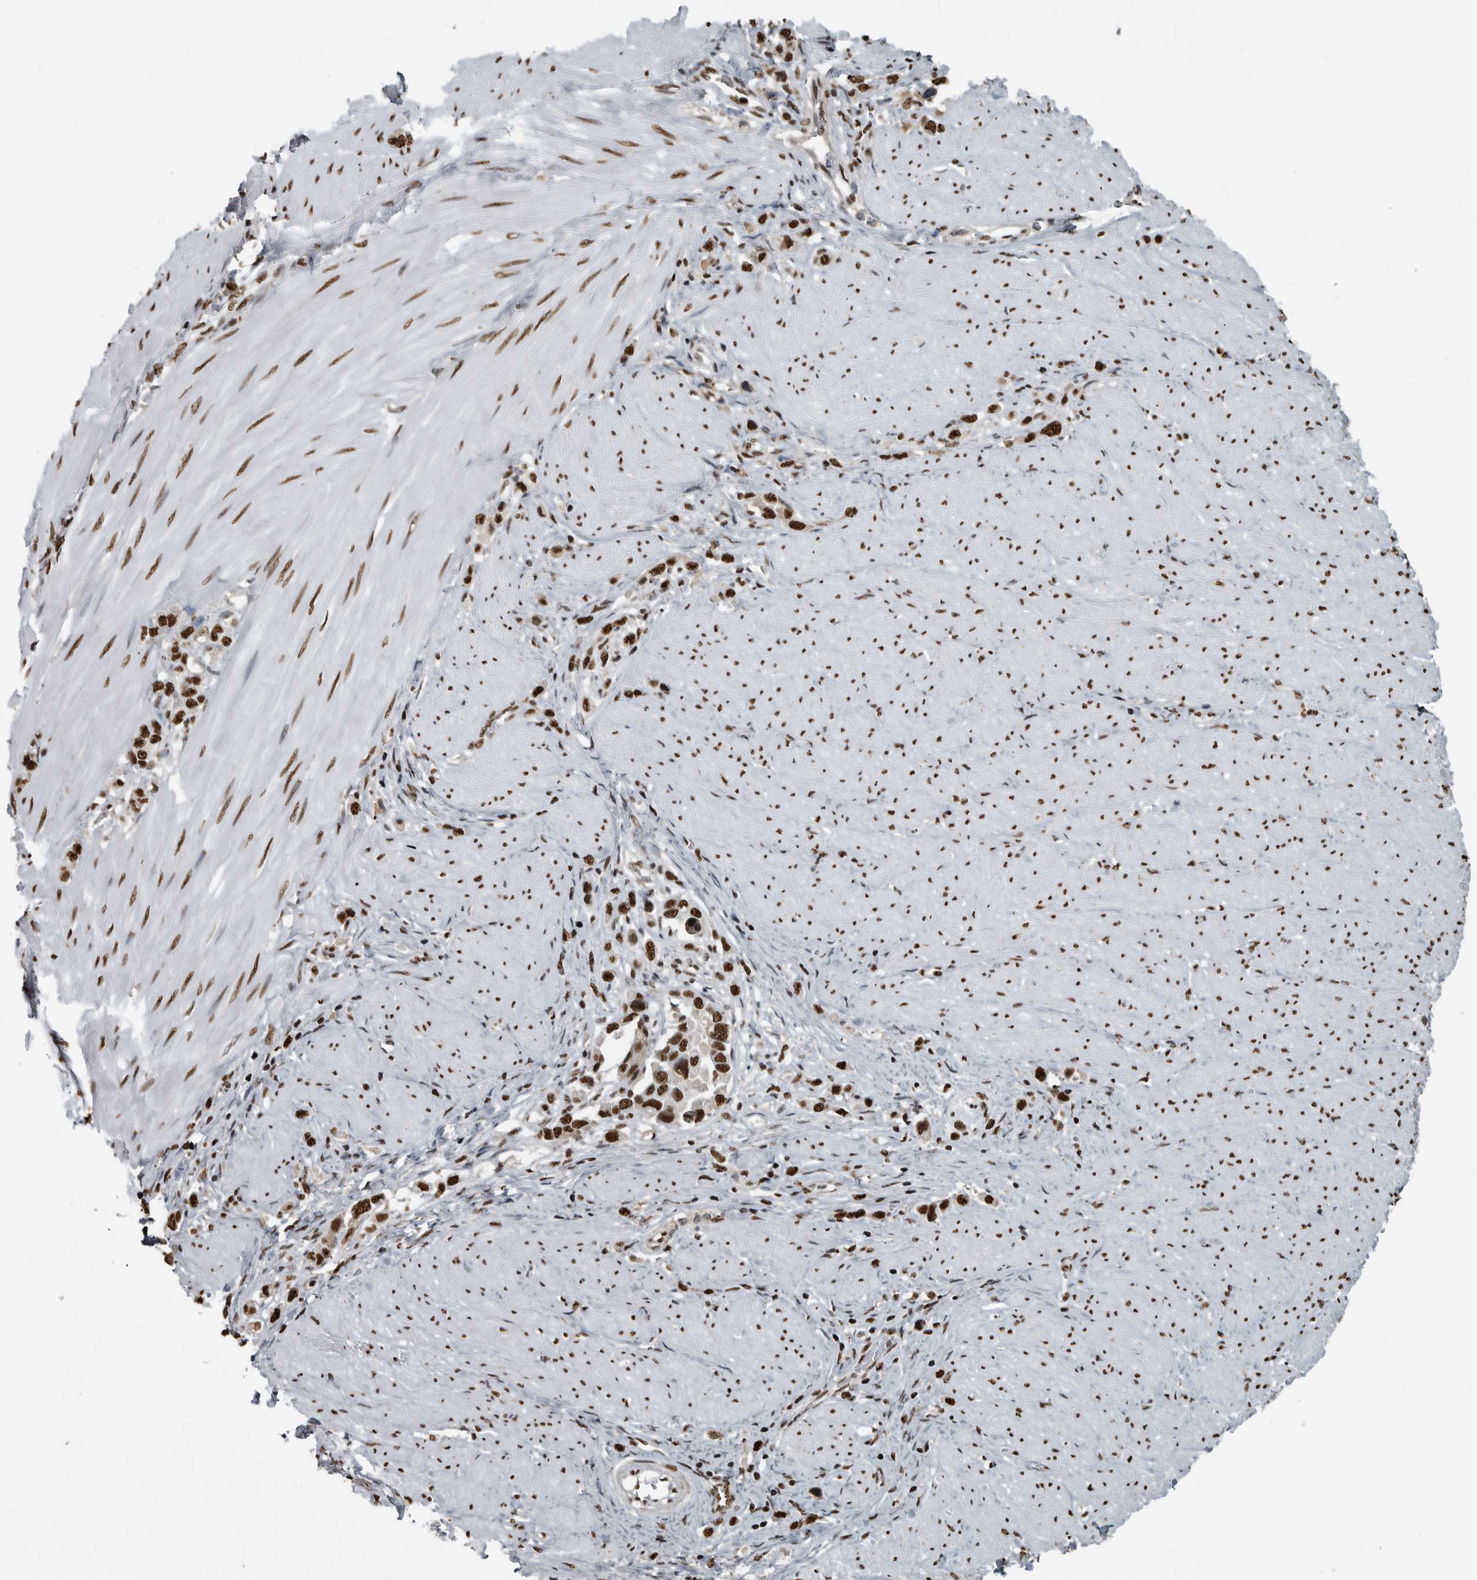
{"staining": {"intensity": "strong", "quantity": ">75%", "location": "nuclear"}, "tissue": "stomach cancer", "cell_type": "Tumor cells", "image_type": "cancer", "snomed": [{"axis": "morphology", "description": "Adenocarcinoma, NOS"}, {"axis": "topography", "description": "Stomach"}], "caption": "Adenocarcinoma (stomach) tissue exhibits strong nuclear expression in about >75% of tumor cells, visualized by immunohistochemistry.", "gene": "TGS1", "patient": {"sex": "female", "age": 65}}